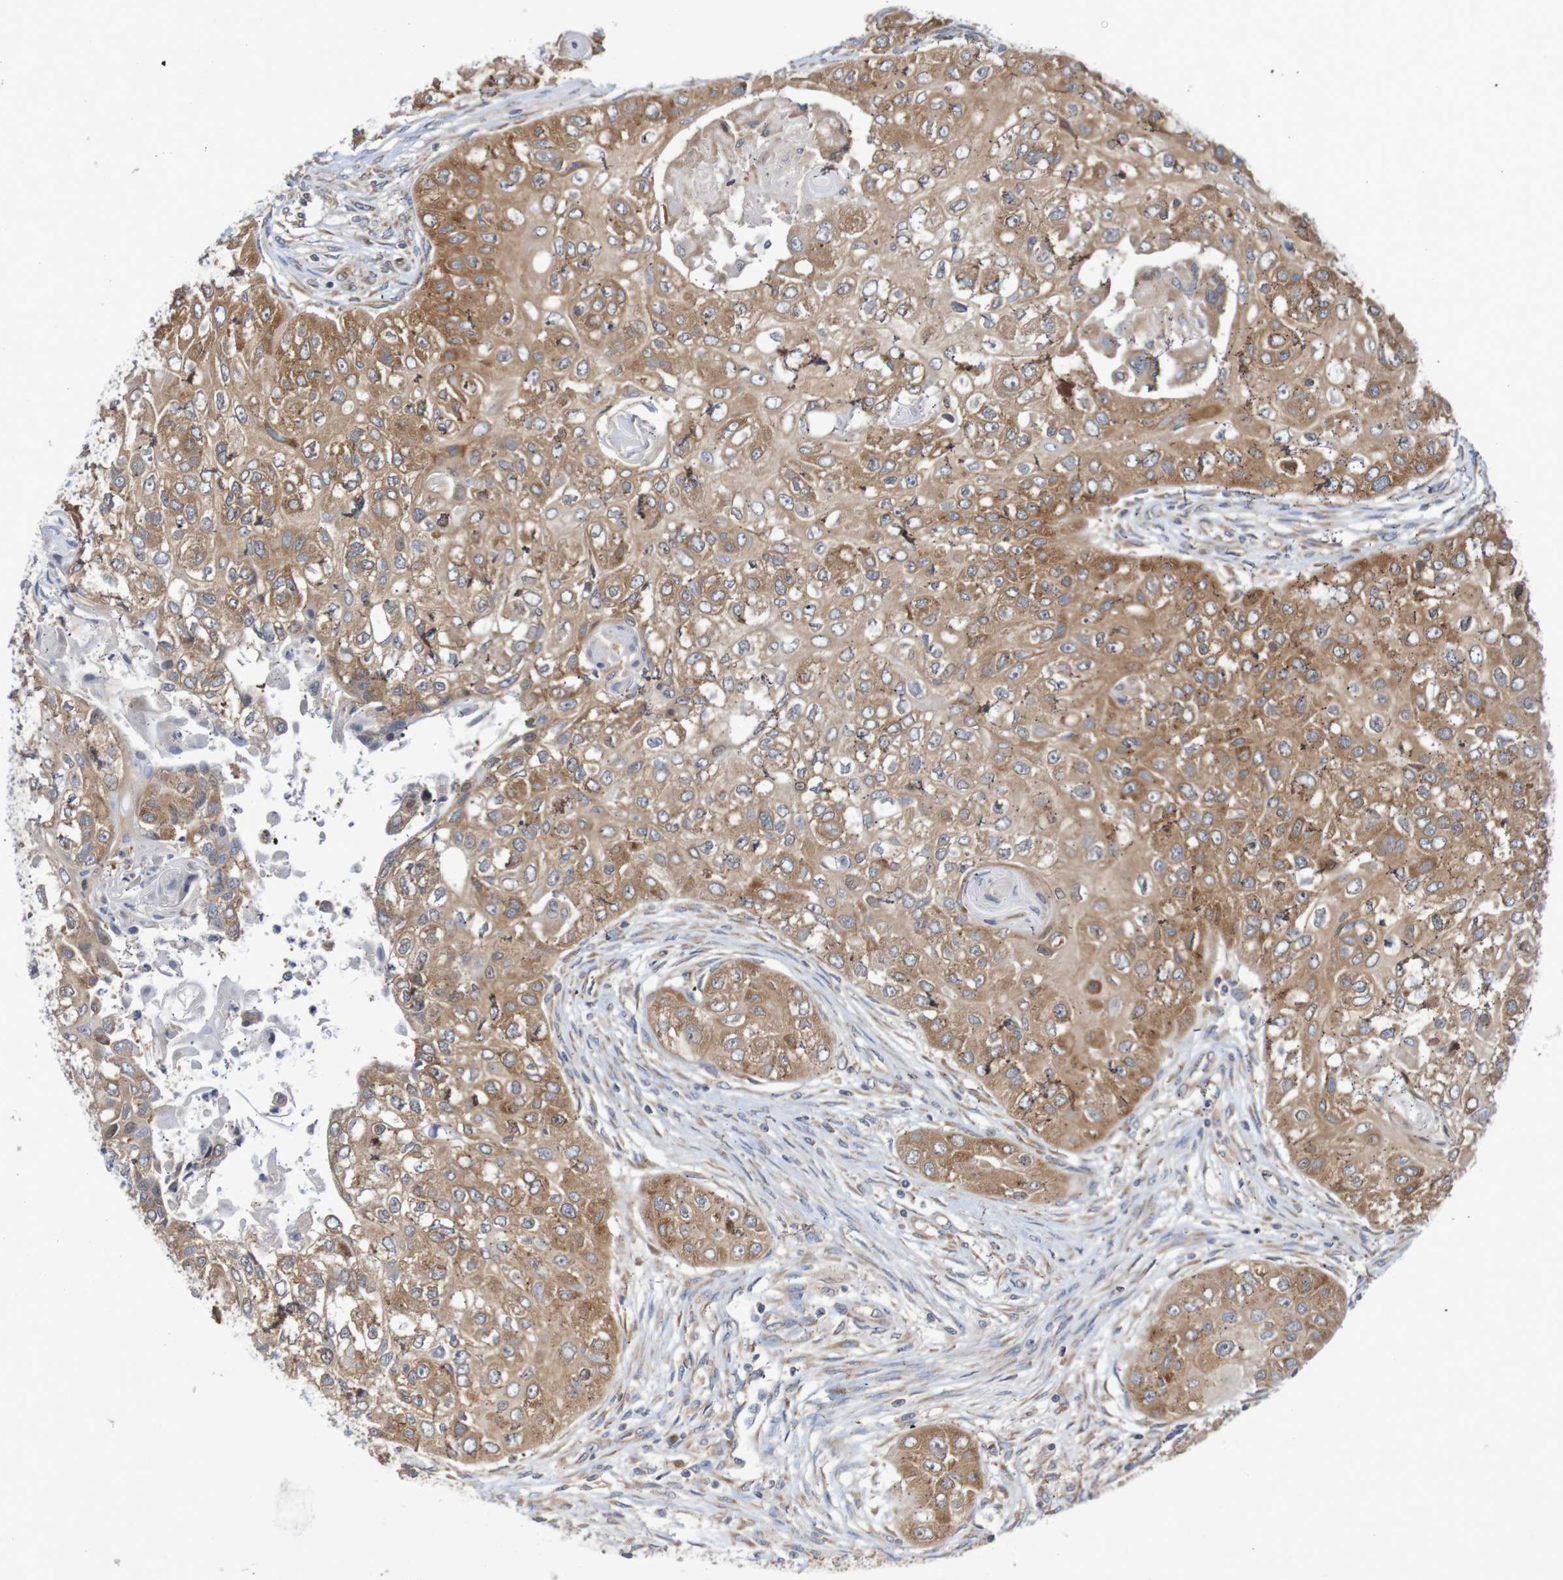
{"staining": {"intensity": "moderate", "quantity": ">75%", "location": "cytoplasmic/membranous"}, "tissue": "head and neck cancer", "cell_type": "Tumor cells", "image_type": "cancer", "snomed": [{"axis": "morphology", "description": "Normal tissue, NOS"}, {"axis": "morphology", "description": "Squamous cell carcinoma, NOS"}, {"axis": "topography", "description": "Skeletal muscle"}, {"axis": "topography", "description": "Head-Neck"}], "caption": "High-magnification brightfield microscopy of head and neck squamous cell carcinoma stained with DAB (brown) and counterstained with hematoxylin (blue). tumor cells exhibit moderate cytoplasmic/membranous expression is present in approximately>75% of cells. Nuclei are stained in blue.", "gene": "LRRC47", "patient": {"sex": "male", "age": 51}}